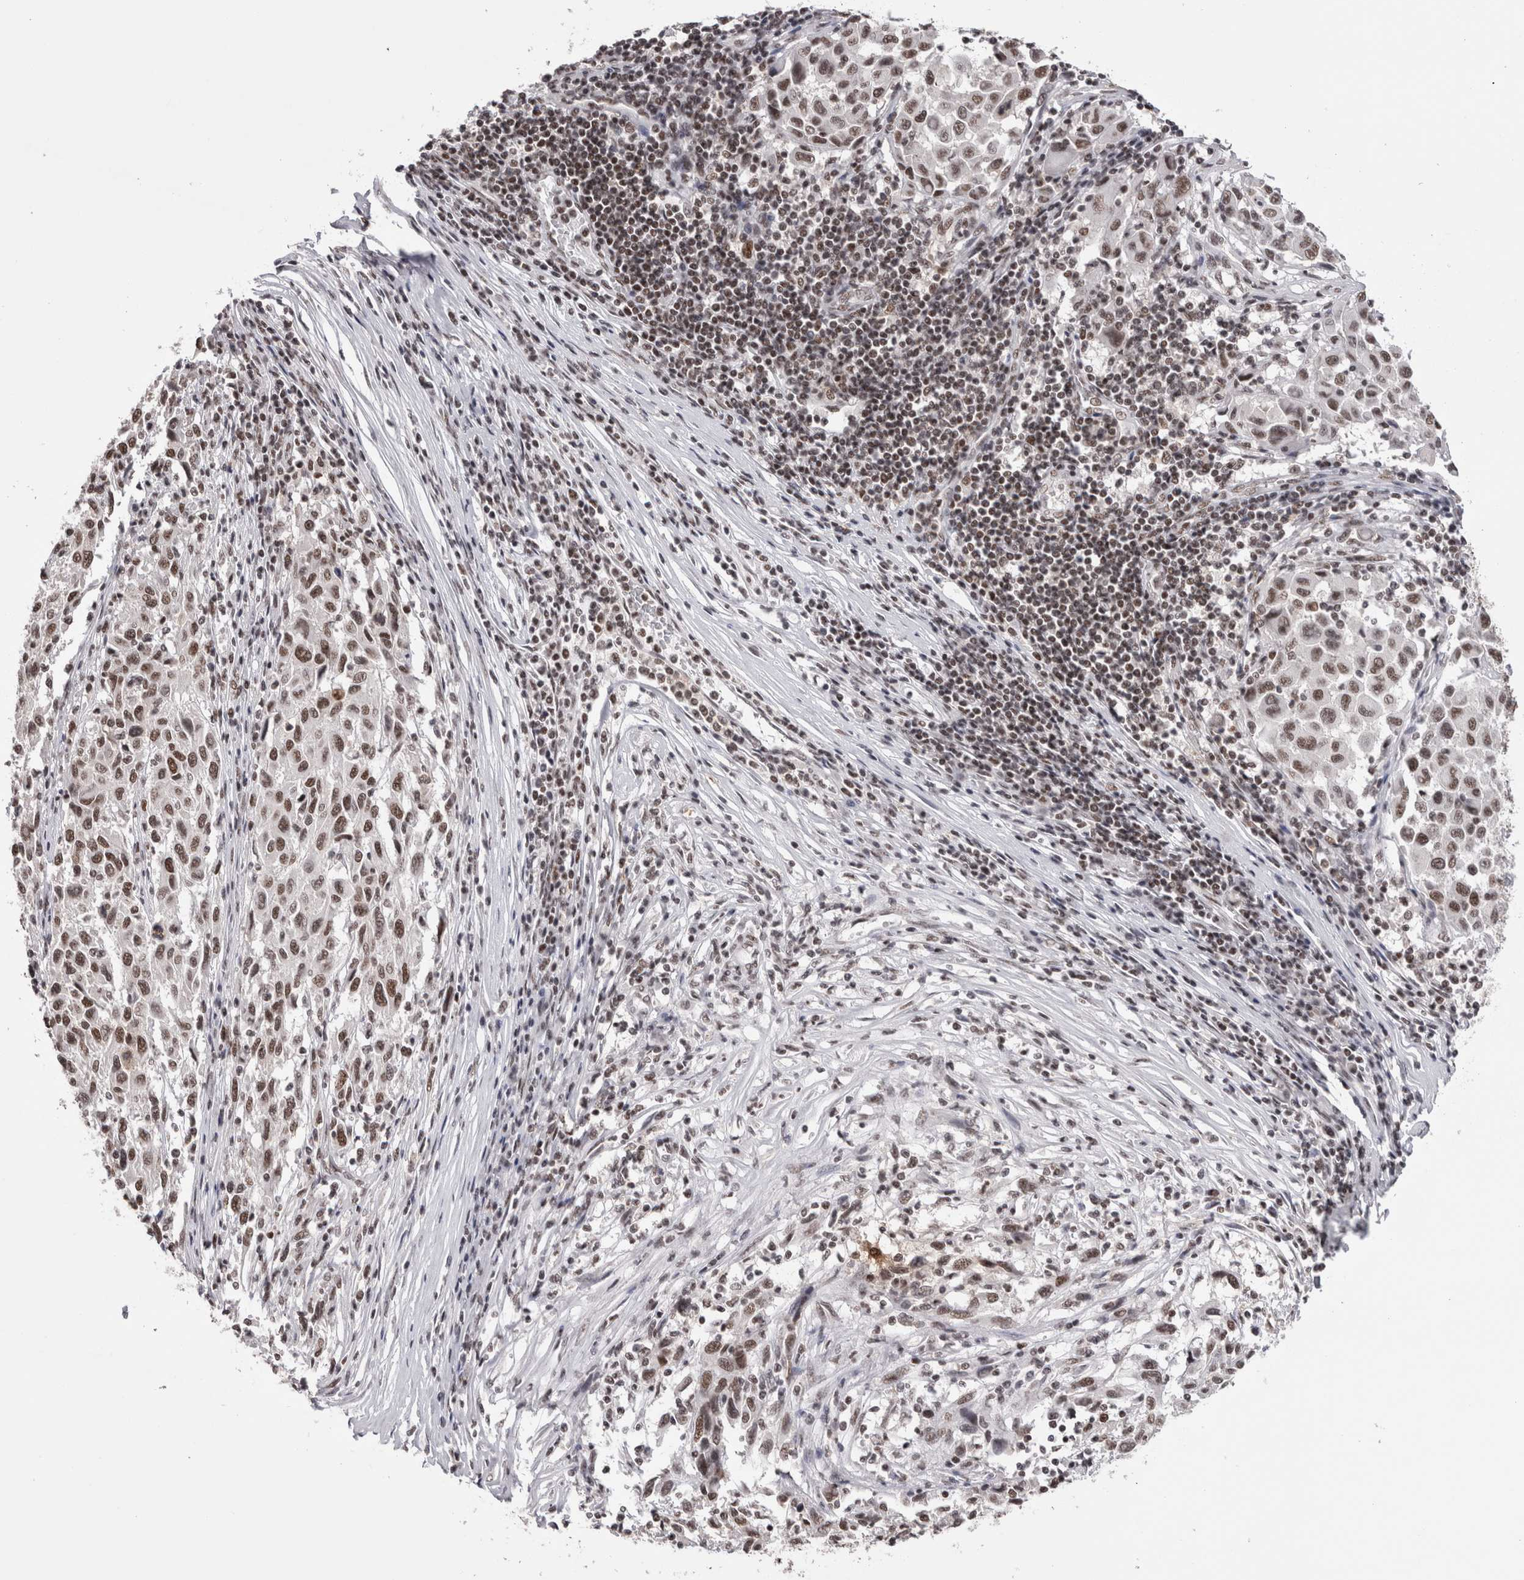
{"staining": {"intensity": "moderate", "quantity": ">75%", "location": "nuclear"}, "tissue": "melanoma", "cell_type": "Tumor cells", "image_type": "cancer", "snomed": [{"axis": "morphology", "description": "Malignant melanoma, Metastatic site"}, {"axis": "topography", "description": "Lymph node"}], "caption": "Tumor cells demonstrate medium levels of moderate nuclear expression in approximately >75% of cells in human malignant melanoma (metastatic site). (Stains: DAB in brown, nuclei in blue, Microscopy: brightfield microscopy at high magnification).", "gene": "SMC1A", "patient": {"sex": "male", "age": 61}}